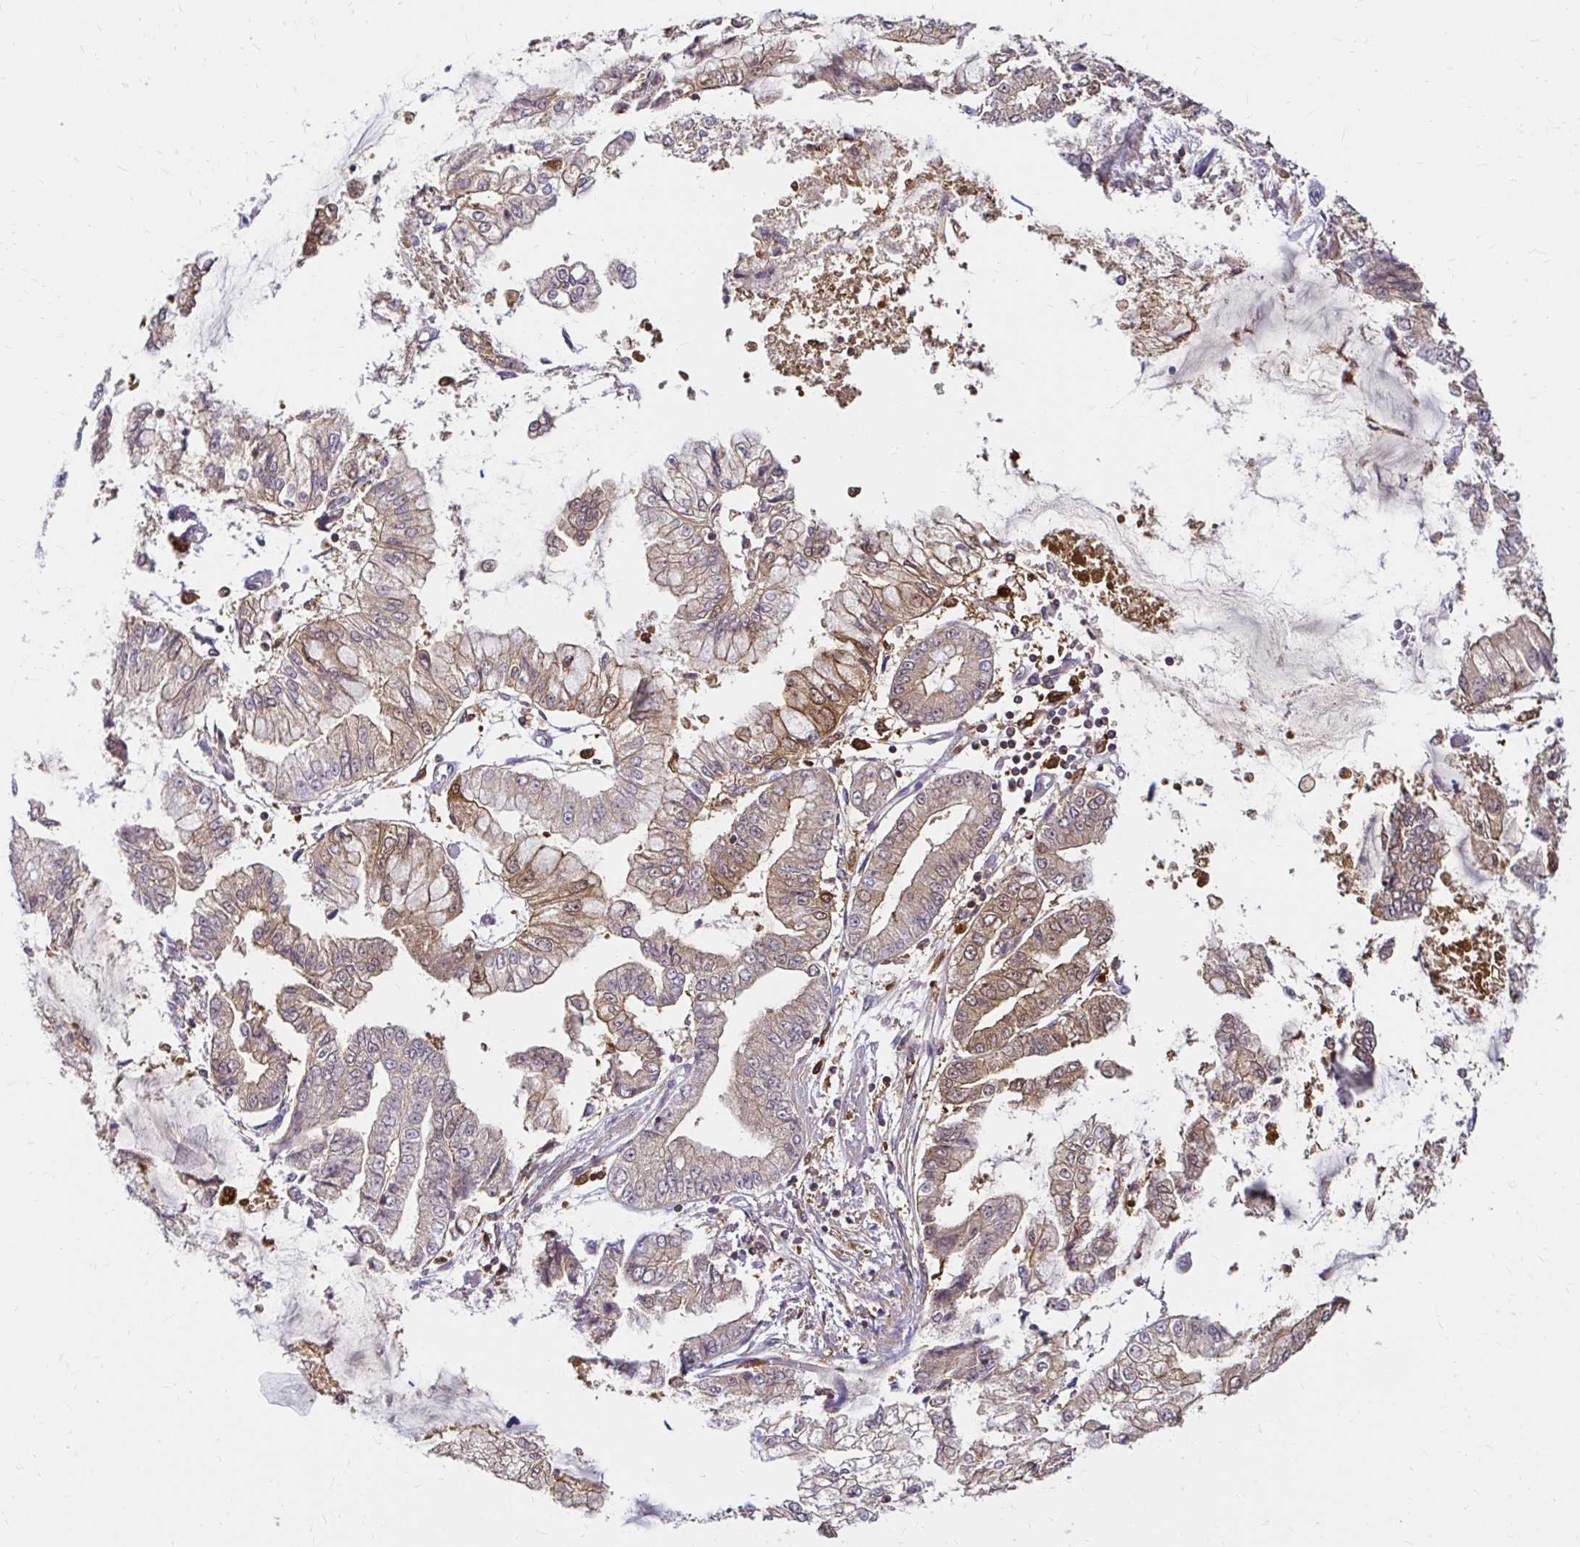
{"staining": {"intensity": "moderate", "quantity": "<25%", "location": "cytoplasmic/membranous"}, "tissue": "stomach cancer", "cell_type": "Tumor cells", "image_type": "cancer", "snomed": [{"axis": "morphology", "description": "Adenocarcinoma, NOS"}, {"axis": "topography", "description": "Stomach, upper"}], "caption": "Protein staining demonstrates moderate cytoplasmic/membranous staining in about <25% of tumor cells in stomach adenocarcinoma.", "gene": "PYCARD", "patient": {"sex": "female", "age": 74}}